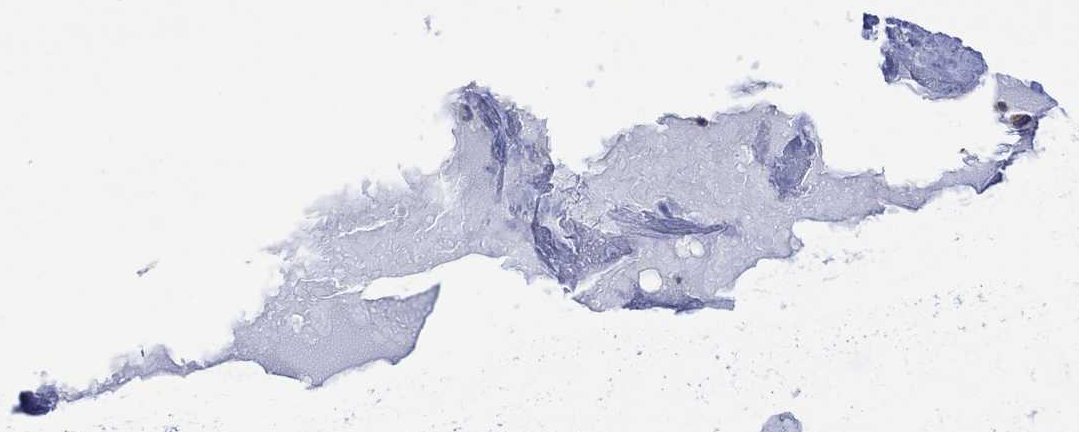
{"staining": {"intensity": "negative", "quantity": "none", "location": "none"}, "tissue": "adipose tissue", "cell_type": "Adipocytes", "image_type": "normal", "snomed": [{"axis": "morphology", "description": "Normal tissue, NOS"}, {"axis": "topography", "description": "Cartilage tissue"}], "caption": "Immunohistochemistry (IHC) image of unremarkable adipose tissue: human adipose tissue stained with DAB demonstrates no significant protein expression in adipocytes. The staining is performed using DAB brown chromogen with nuclei counter-stained in using hematoxylin.", "gene": "GBP5", "patient": {"sex": "male", "age": 62}}